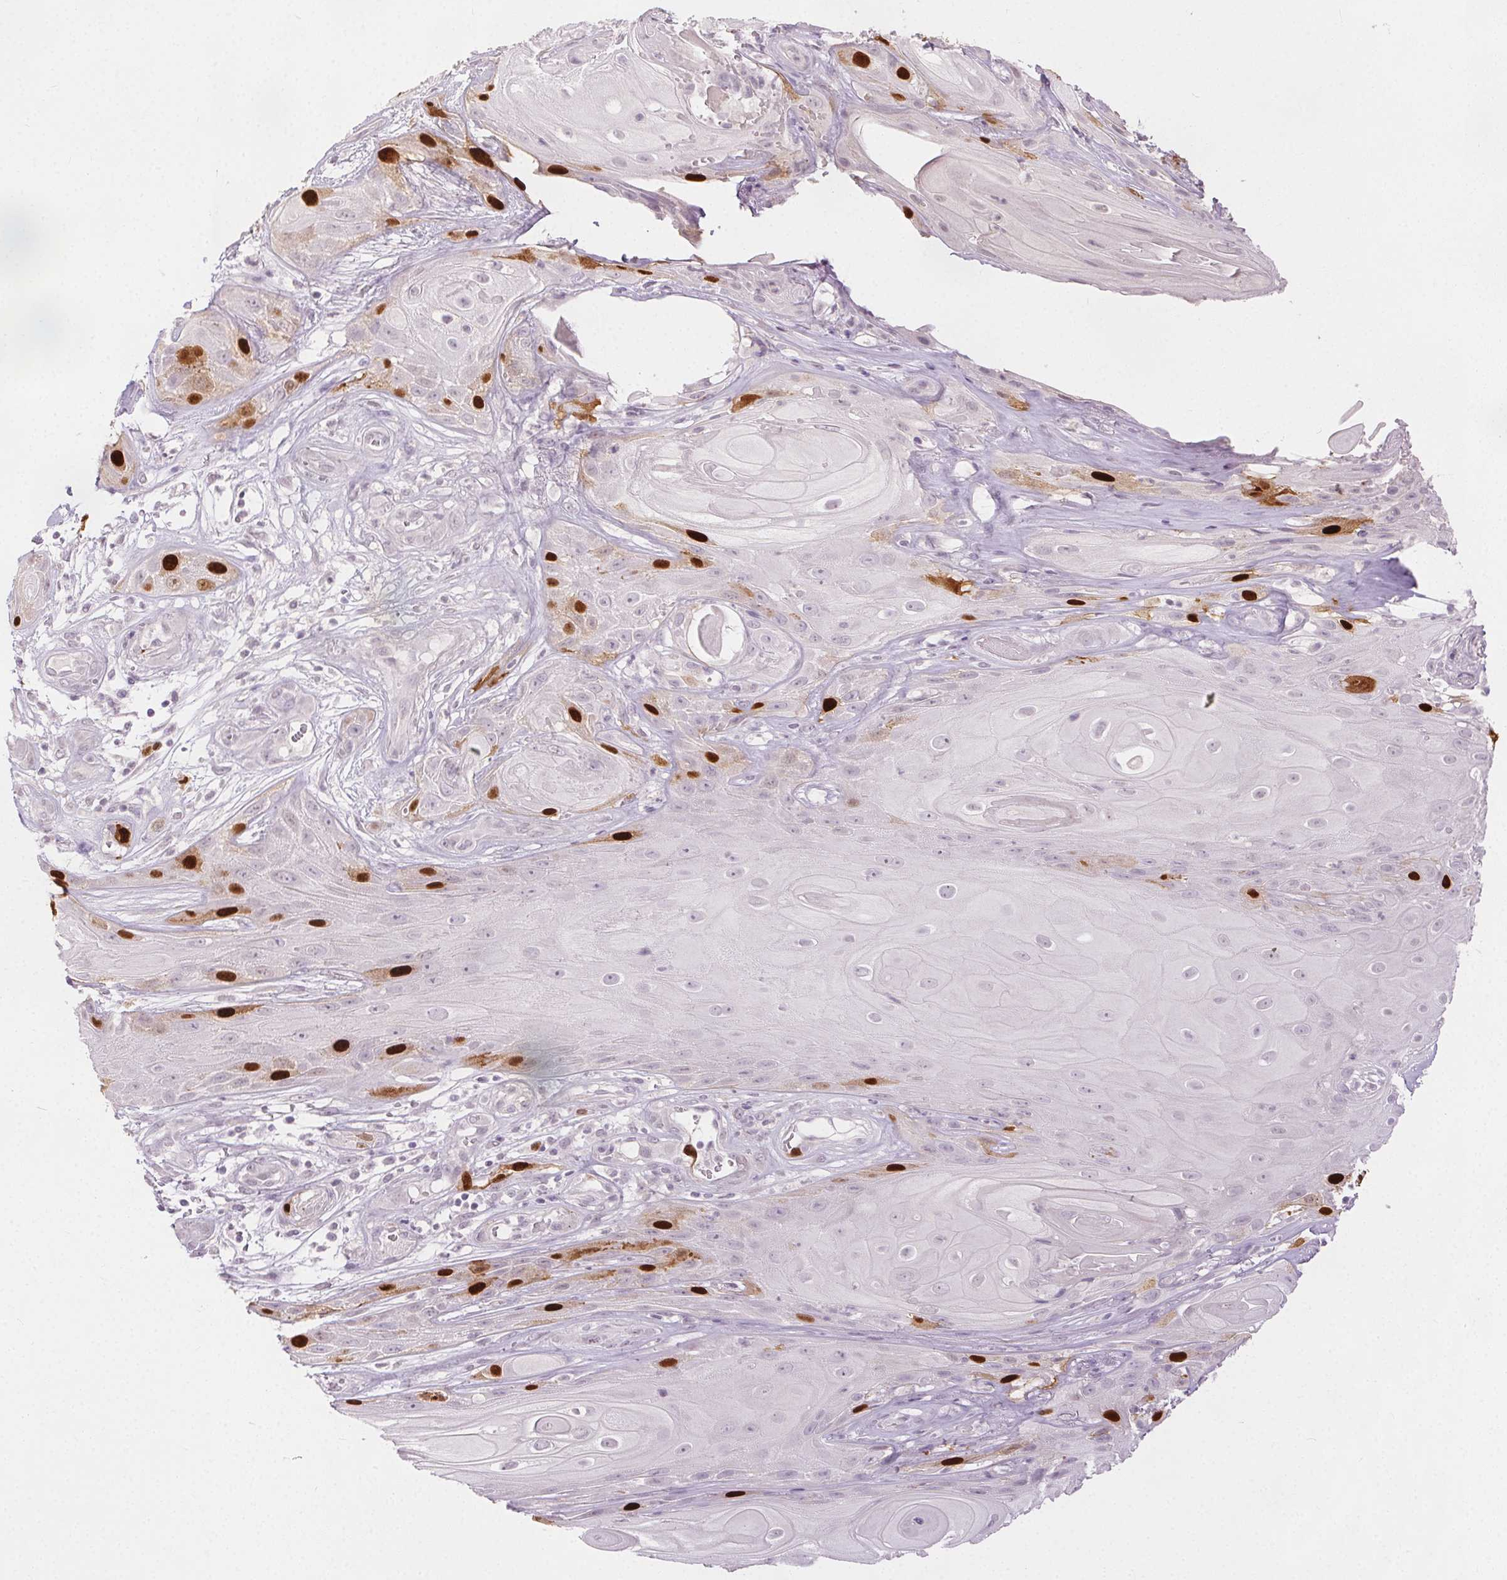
{"staining": {"intensity": "strong", "quantity": "<25%", "location": "nuclear"}, "tissue": "skin cancer", "cell_type": "Tumor cells", "image_type": "cancer", "snomed": [{"axis": "morphology", "description": "Squamous cell carcinoma, NOS"}, {"axis": "topography", "description": "Skin"}], "caption": "A brown stain labels strong nuclear staining of a protein in squamous cell carcinoma (skin) tumor cells.", "gene": "ANLN", "patient": {"sex": "male", "age": 62}}